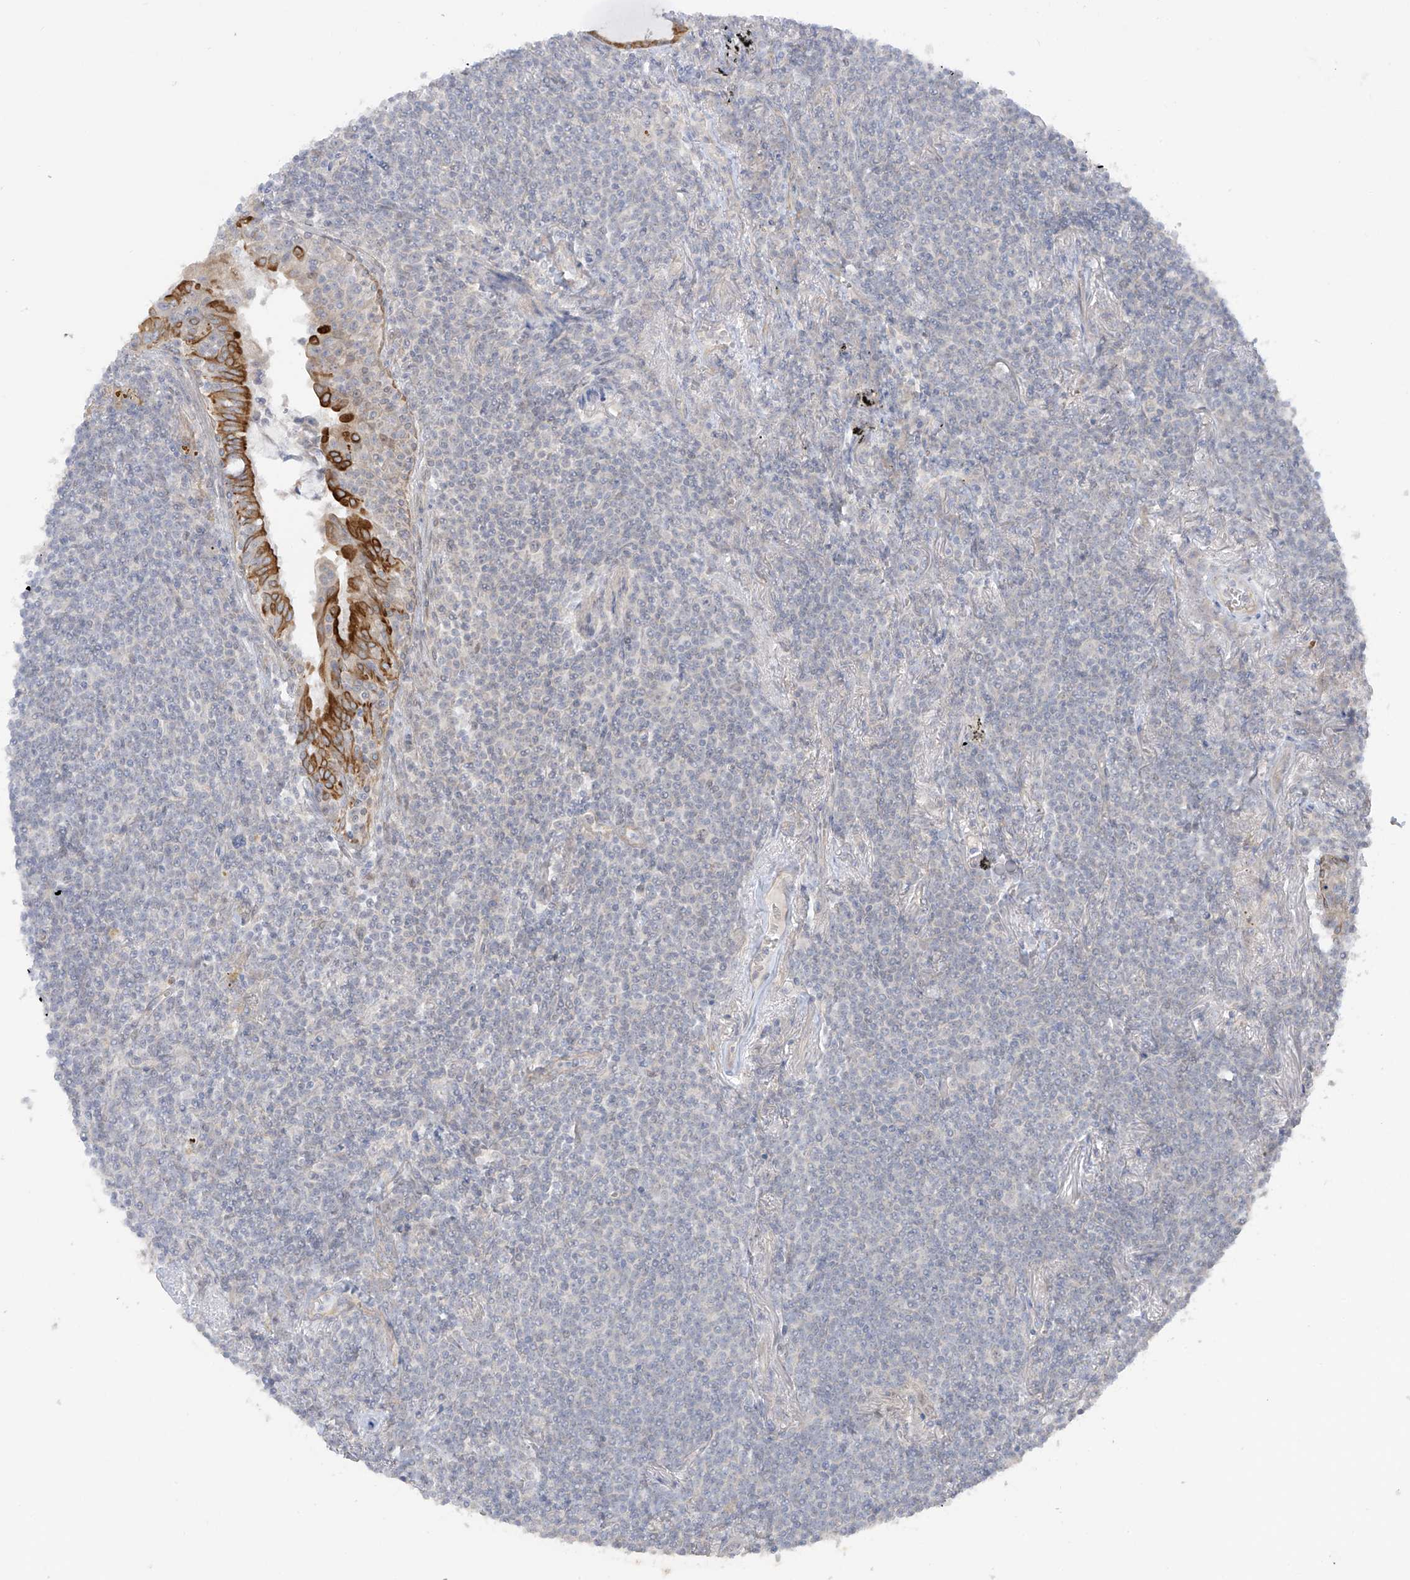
{"staining": {"intensity": "negative", "quantity": "none", "location": "none"}, "tissue": "lymphoma", "cell_type": "Tumor cells", "image_type": "cancer", "snomed": [{"axis": "morphology", "description": "Malignant lymphoma, non-Hodgkin's type, Low grade"}, {"axis": "topography", "description": "Lung"}], "caption": "Tumor cells are negative for protein expression in human lymphoma.", "gene": "EIPR1", "patient": {"sex": "female", "age": 71}}